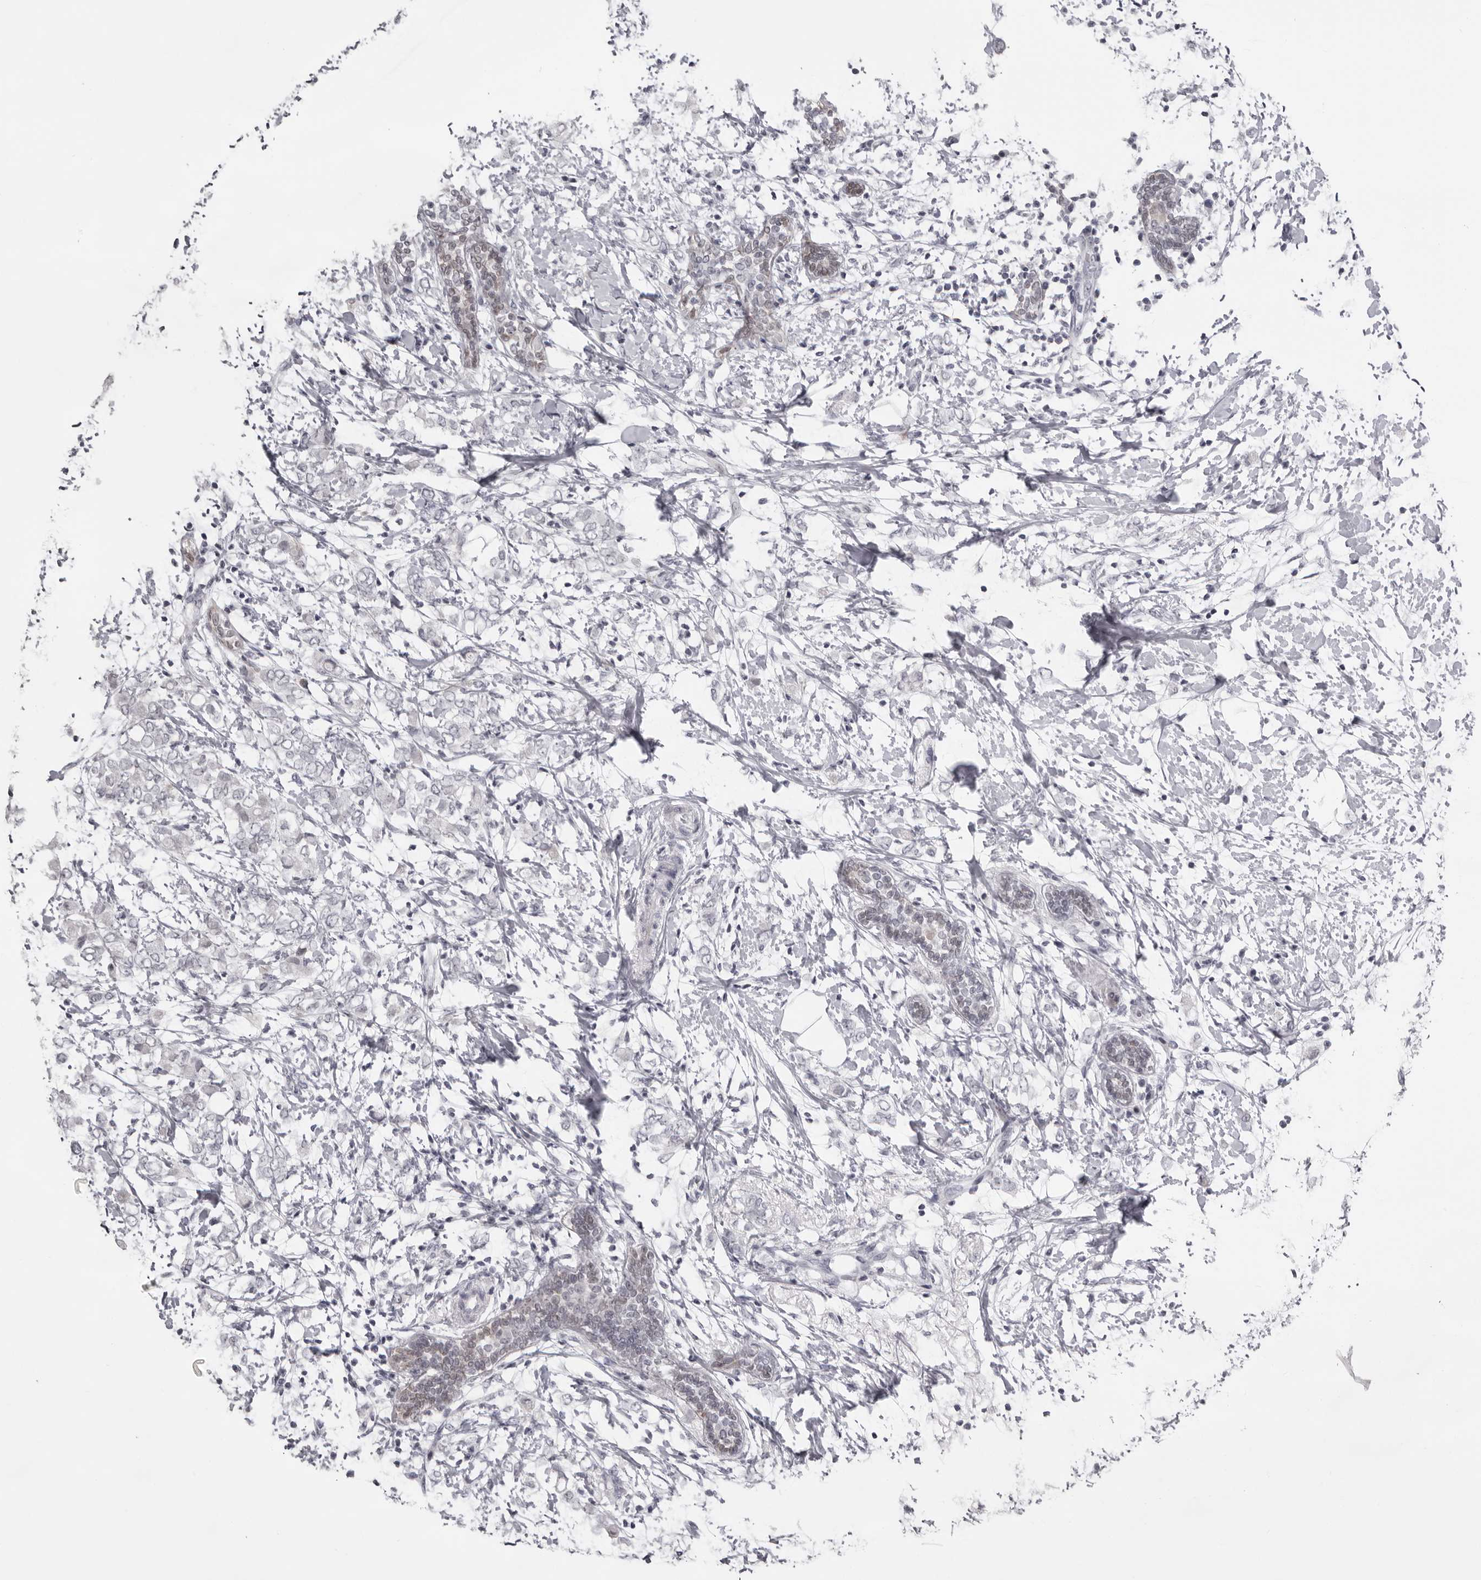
{"staining": {"intensity": "negative", "quantity": "none", "location": "none"}, "tissue": "breast cancer", "cell_type": "Tumor cells", "image_type": "cancer", "snomed": [{"axis": "morphology", "description": "Normal tissue, NOS"}, {"axis": "morphology", "description": "Lobular carcinoma"}, {"axis": "topography", "description": "Breast"}], "caption": "This is a micrograph of immunohistochemistry (IHC) staining of breast cancer, which shows no expression in tumor cells. (DAB IHC visualized using brightfield microscopy, high magnification).", "gene": "NUDT18", "patient": {"sex": "female", "age": 47}}